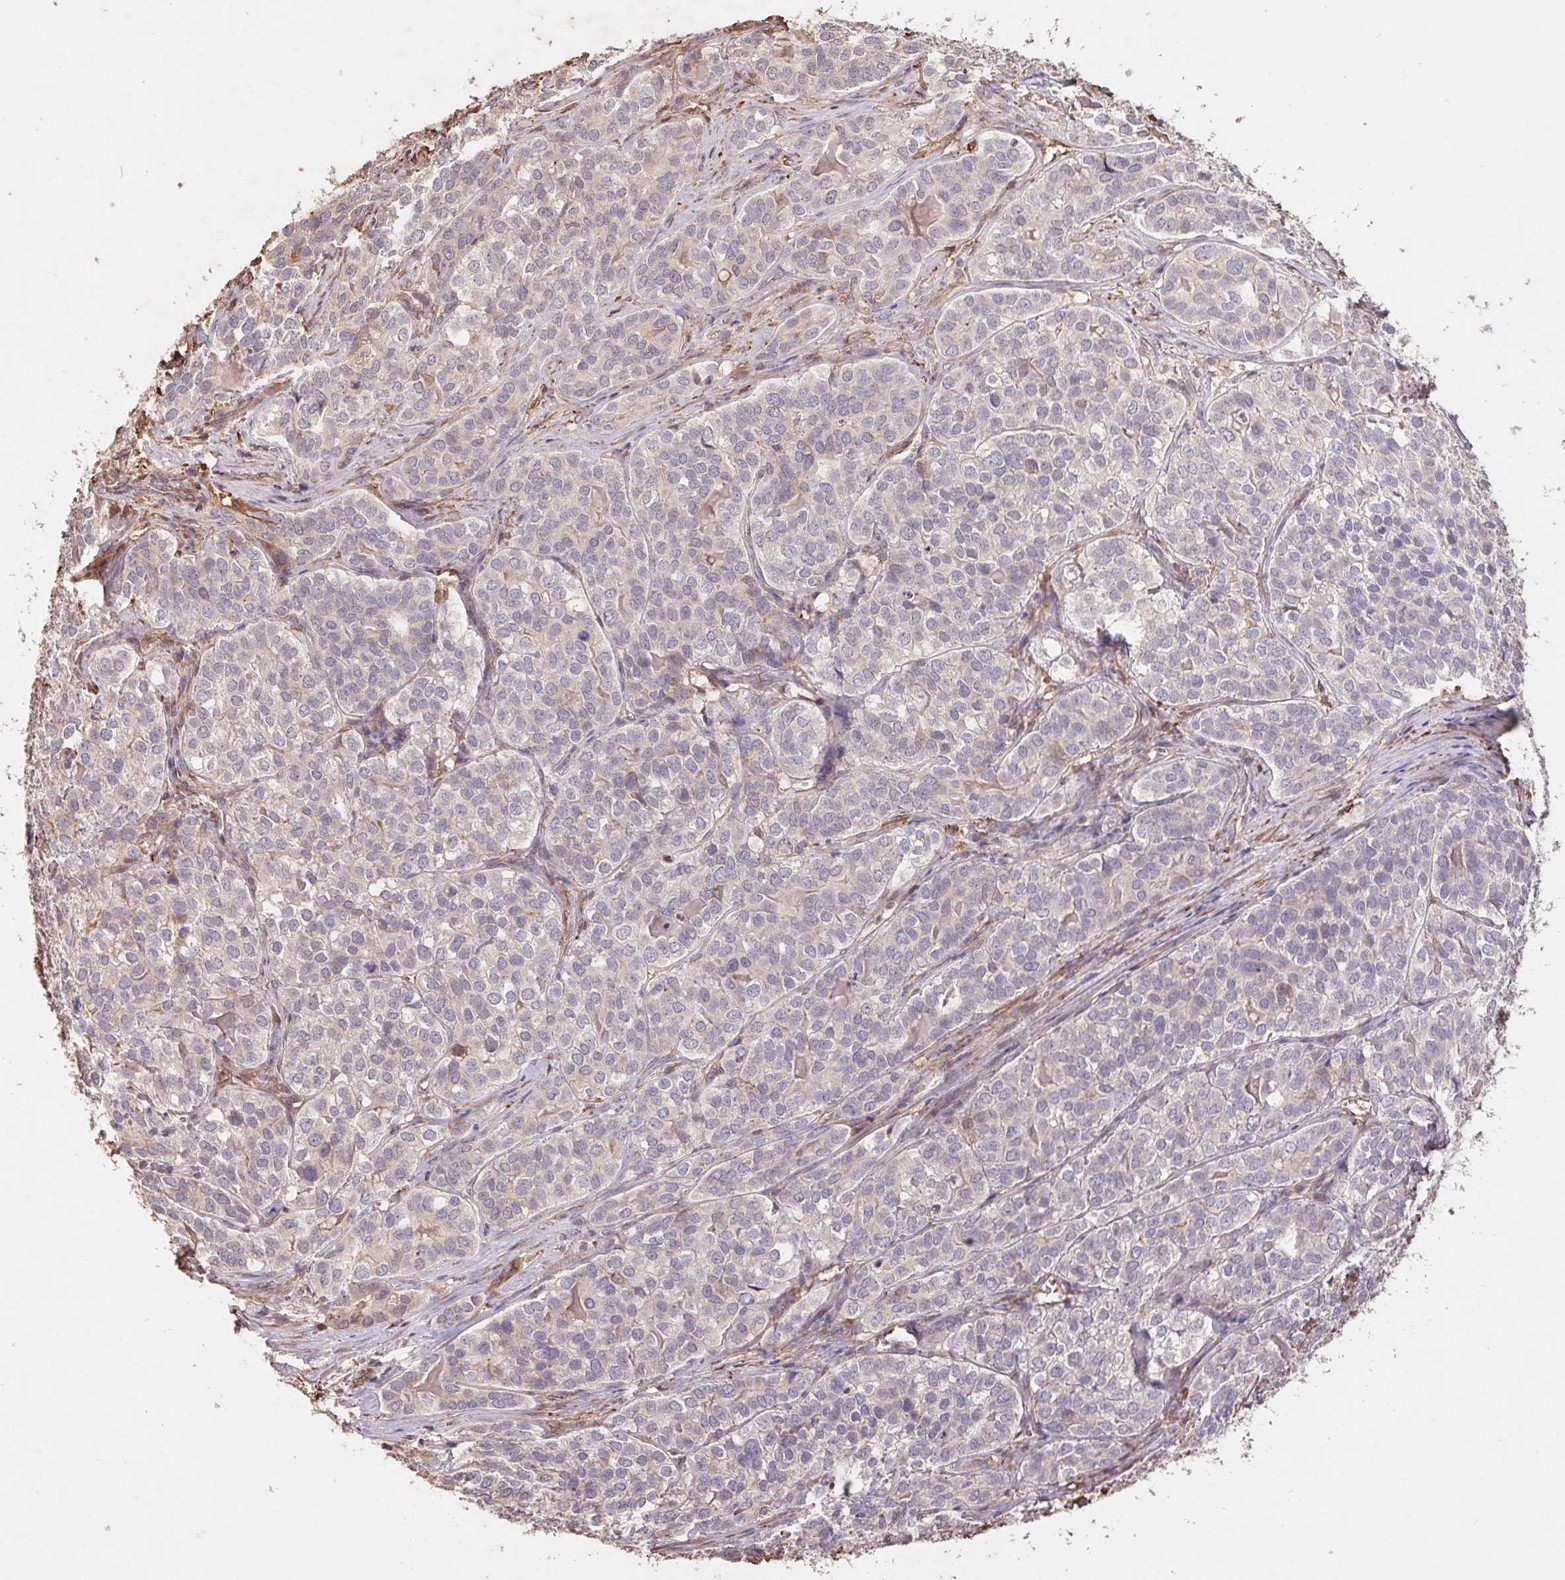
{"staining": {"intensity": "weak", "quantity": "<25%", "location": "cytoplasmic/membranous"}, "tissue": "liver cancer", "cell_type": "Tumor cells", "image_type": "cancer", "snomed": [{"axis": "morphology", "description": "Cholangiocarcinoma"}, {"axis": "topography", "description": "Liver"}], "caption": "Tumor cells show no significant positivity in liver cholangiocarcinoma.", "gene": "GRM2", "patient": {"sex": "male", "age": 56}}